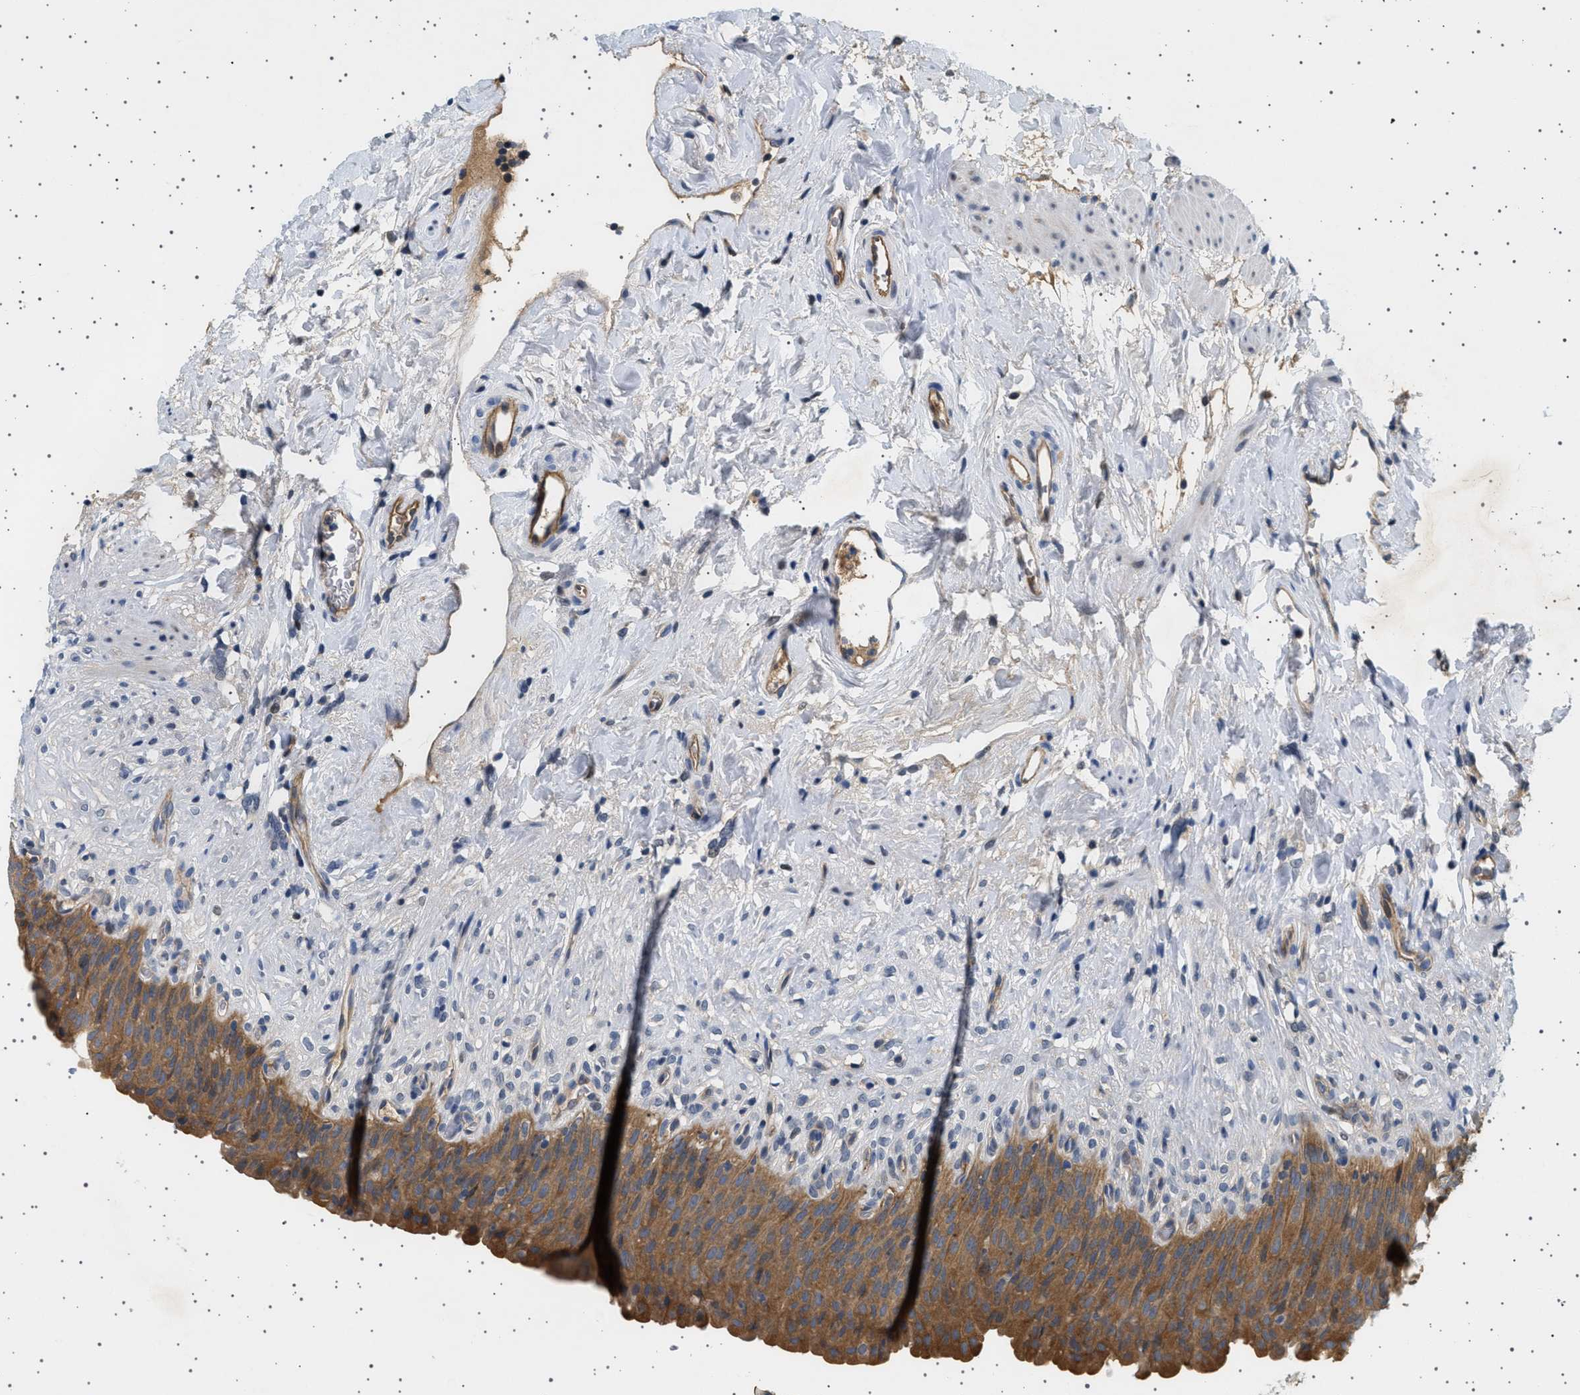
{"staining": {"intensity": "strong", "quantity": ">75%", "location": "cytoplasmic/membranous"}, "tissue": "urinary bladder", "cell_type": "Urothelial cells", "image_type": "normal", "snomed": [{"axis": "morphology", "description": "Normal tissue, NOS"}, {"axis": "topography", "description": "Urinary bladder"}], "caption": "An image of human urinary bladder stained for a protein demonstrates strong cytoplasmic/membranous brown staining in urothelial cells. (DAB (3,3'-diaminobenzidine) IHC, brown staining for protein, blue staining for nuclei).", "gene": "PLPP6", "patient": {"sex": "female", "age": 79}}